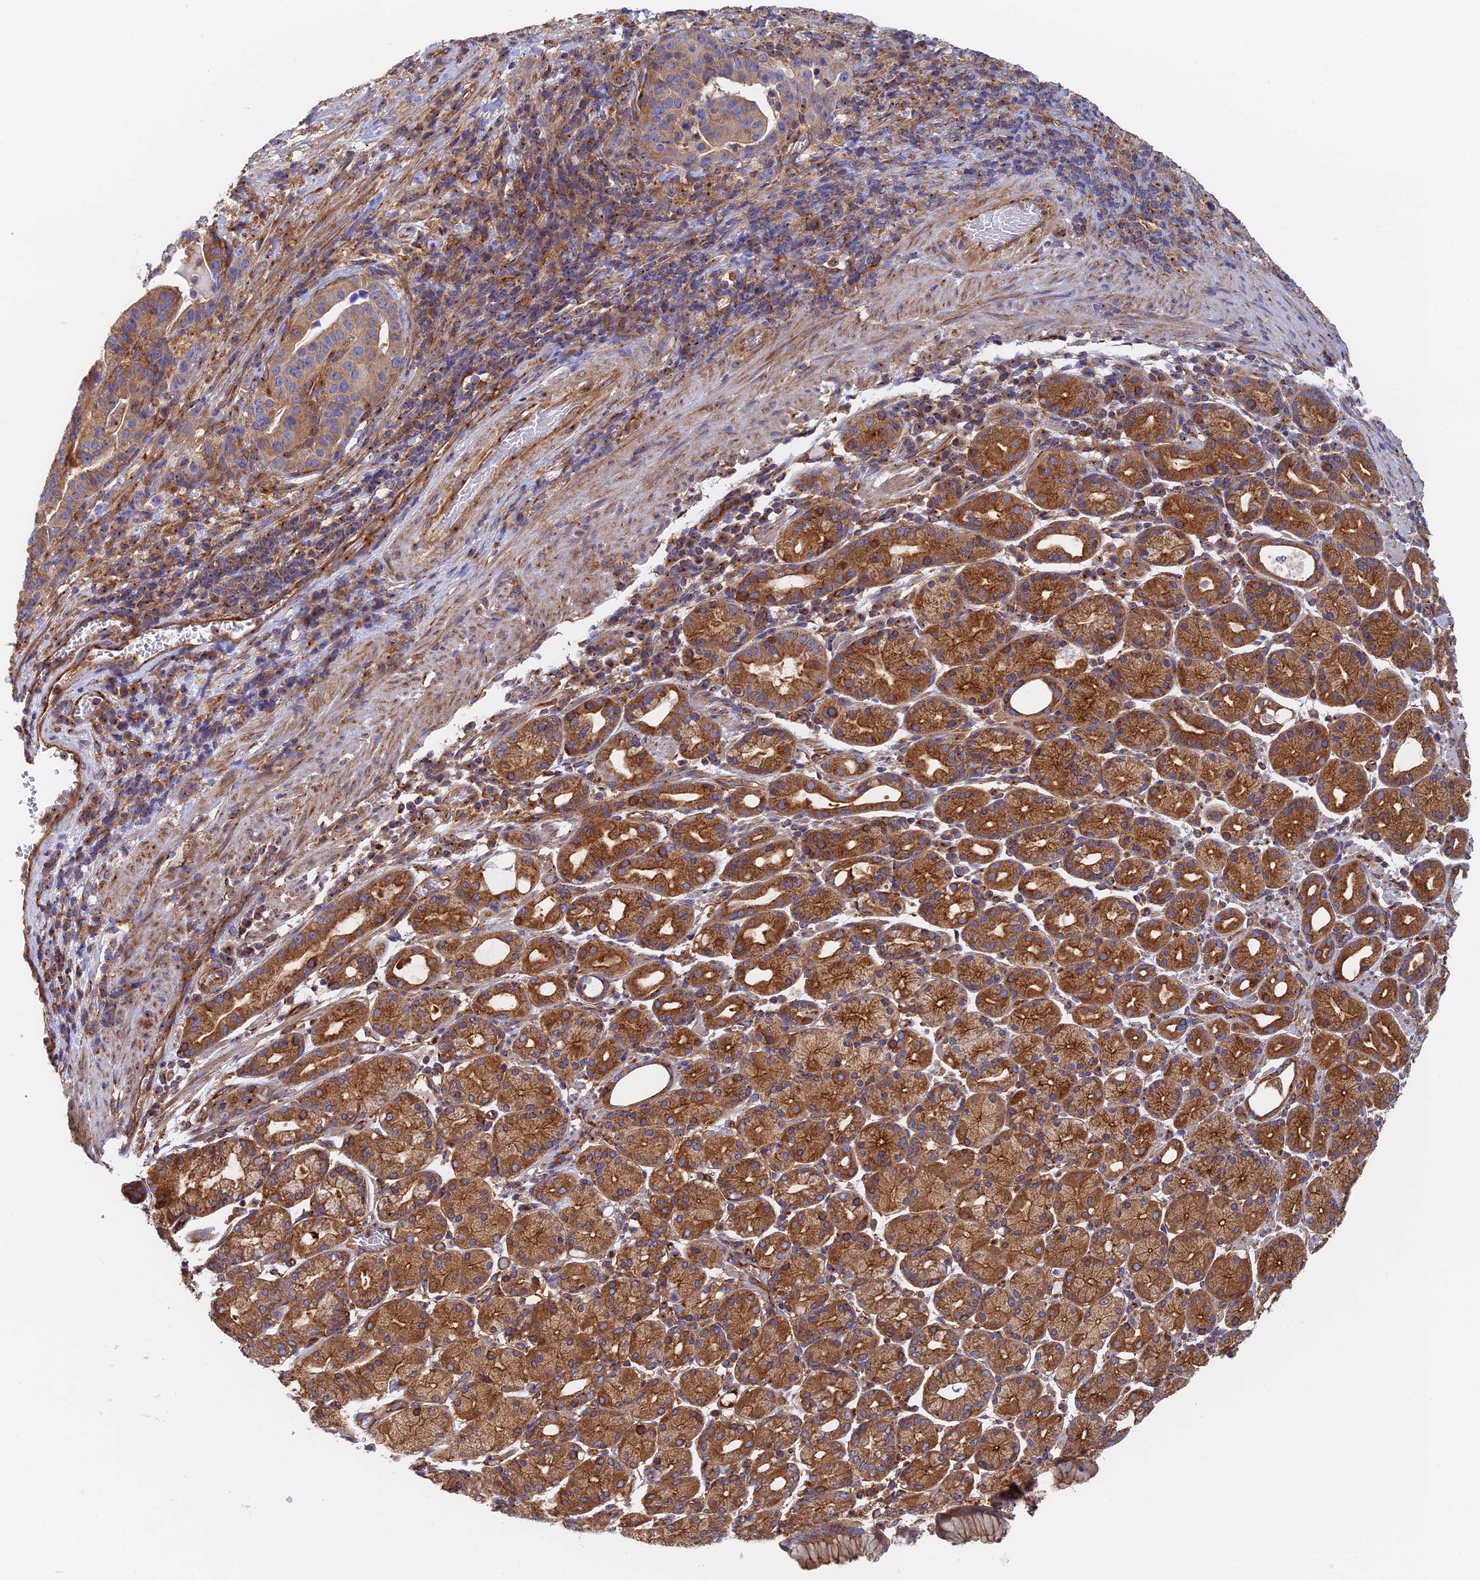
{"staining": {"intensity": "moderate", "quantity": ">75%", "location": "cytoplasmic/membranous"}, "tissue": "stomach cancer", "cell_type": "Tumor cells", "image_type": "cancer", "snomed": [{"axis": "morphology", "description": "Adenocarcinoma, NOS"}, {"axis": "topography", "description": "Stomach"}], "caption": "Immunohistochemical staining of human stomach cancer displays medium levels of moderate cytoplasmic/membranous protein expression in about >75% of tumor cells. (brown staining indicates protein expression, while blue staining denotes nuclei).", "gene": "DCTN2", "patient": {"sex": "male", "age": 48}}